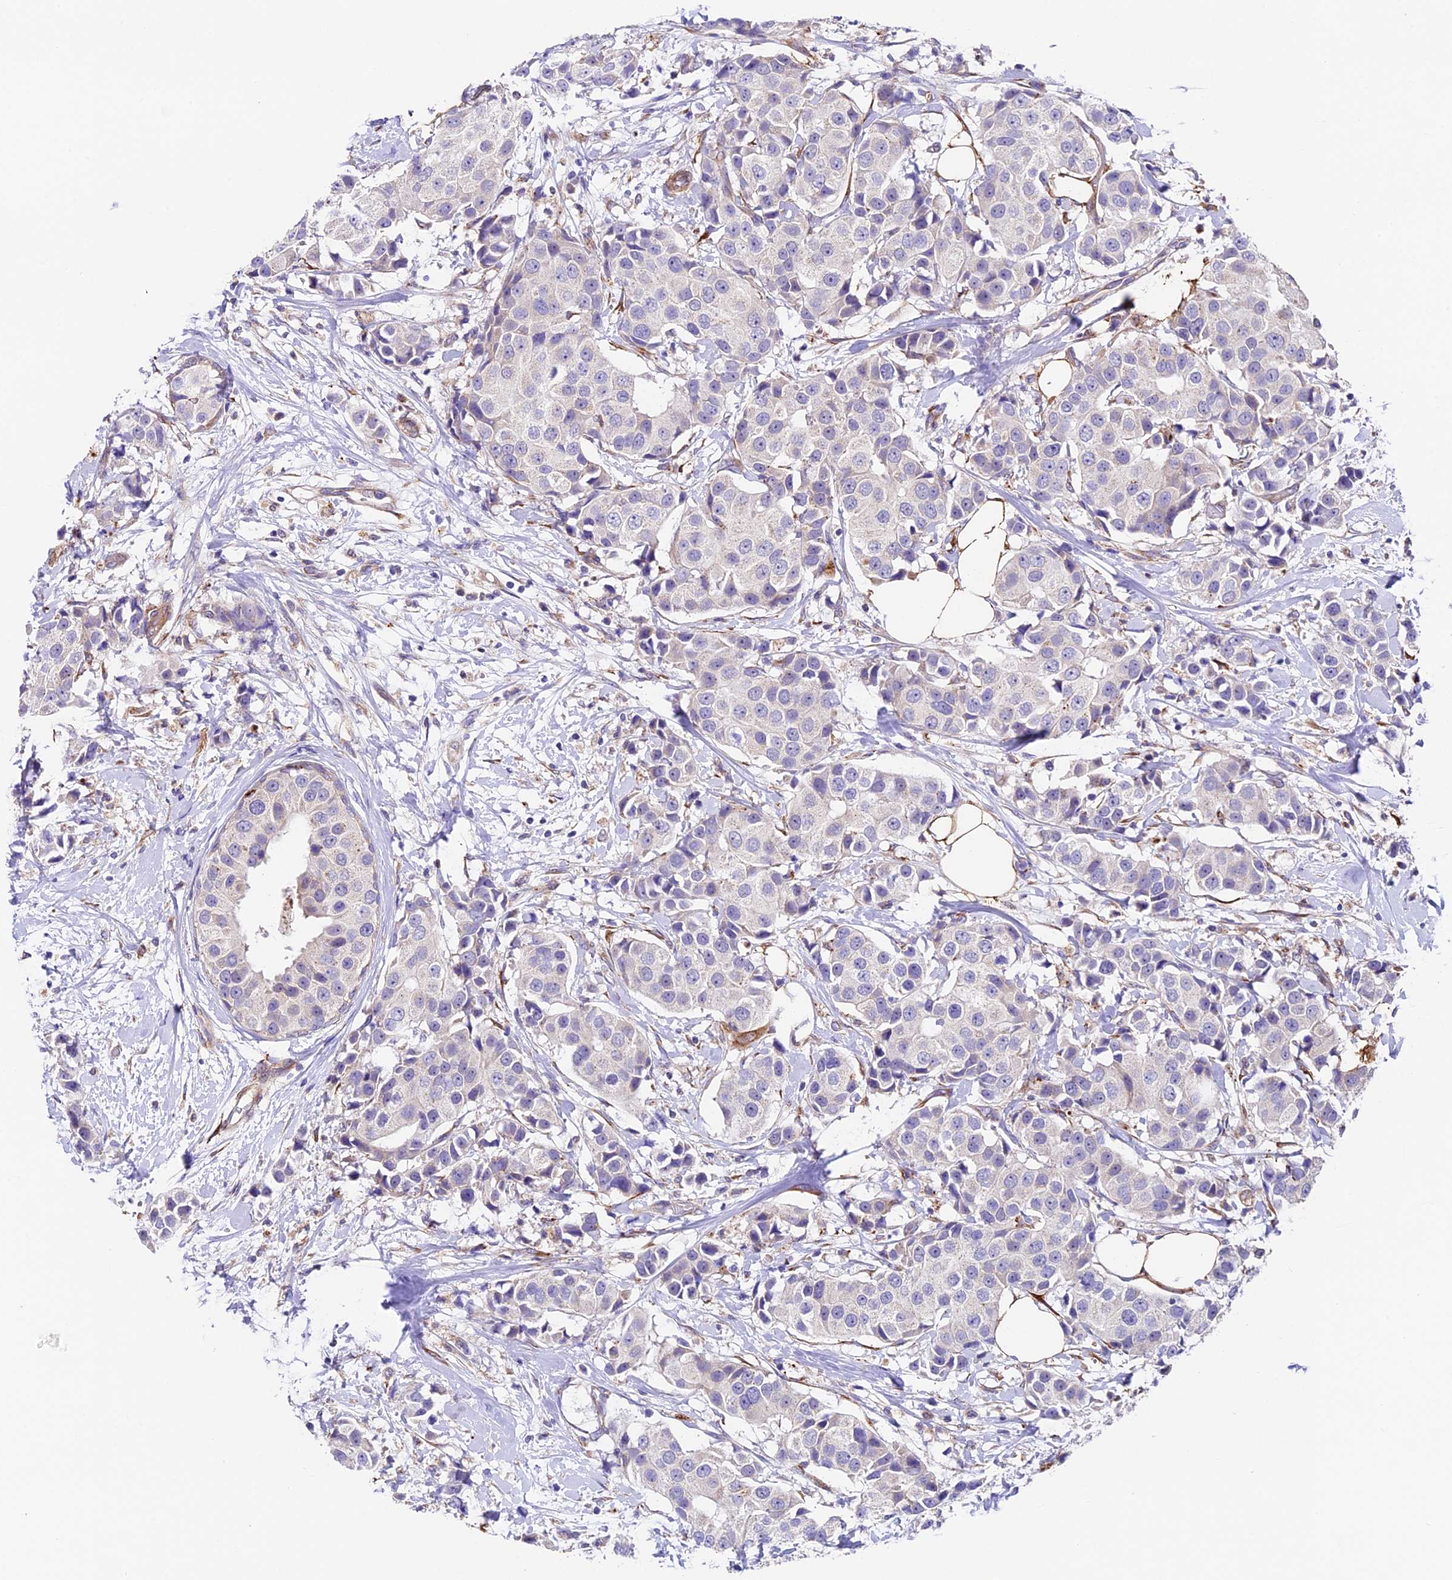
{"staining": {"intensity": "negative", "quantity": "none", "location": "none"}, "tissue": "breast cancer", "cell_type": "Tumor cells", "image_type": "cancer", "snomed": [{"axis": "morphology", "description": "Normal tissue, NOS"}, {"axis": "morphology", "description": "Duct carcinoma"}, {"axis": "topography", "description": "Breast"}], "caption": "High magnification brightfield microscopy of invasive ductal carcinoma (breast) stained with DAB (3,3'-diaminobenzidine) (brown) and counterstained with hematoxylin (blue): tumor cells show no significant expression.", "gene": "LSM7", "patient": {"sex": "female", "age": 39}}